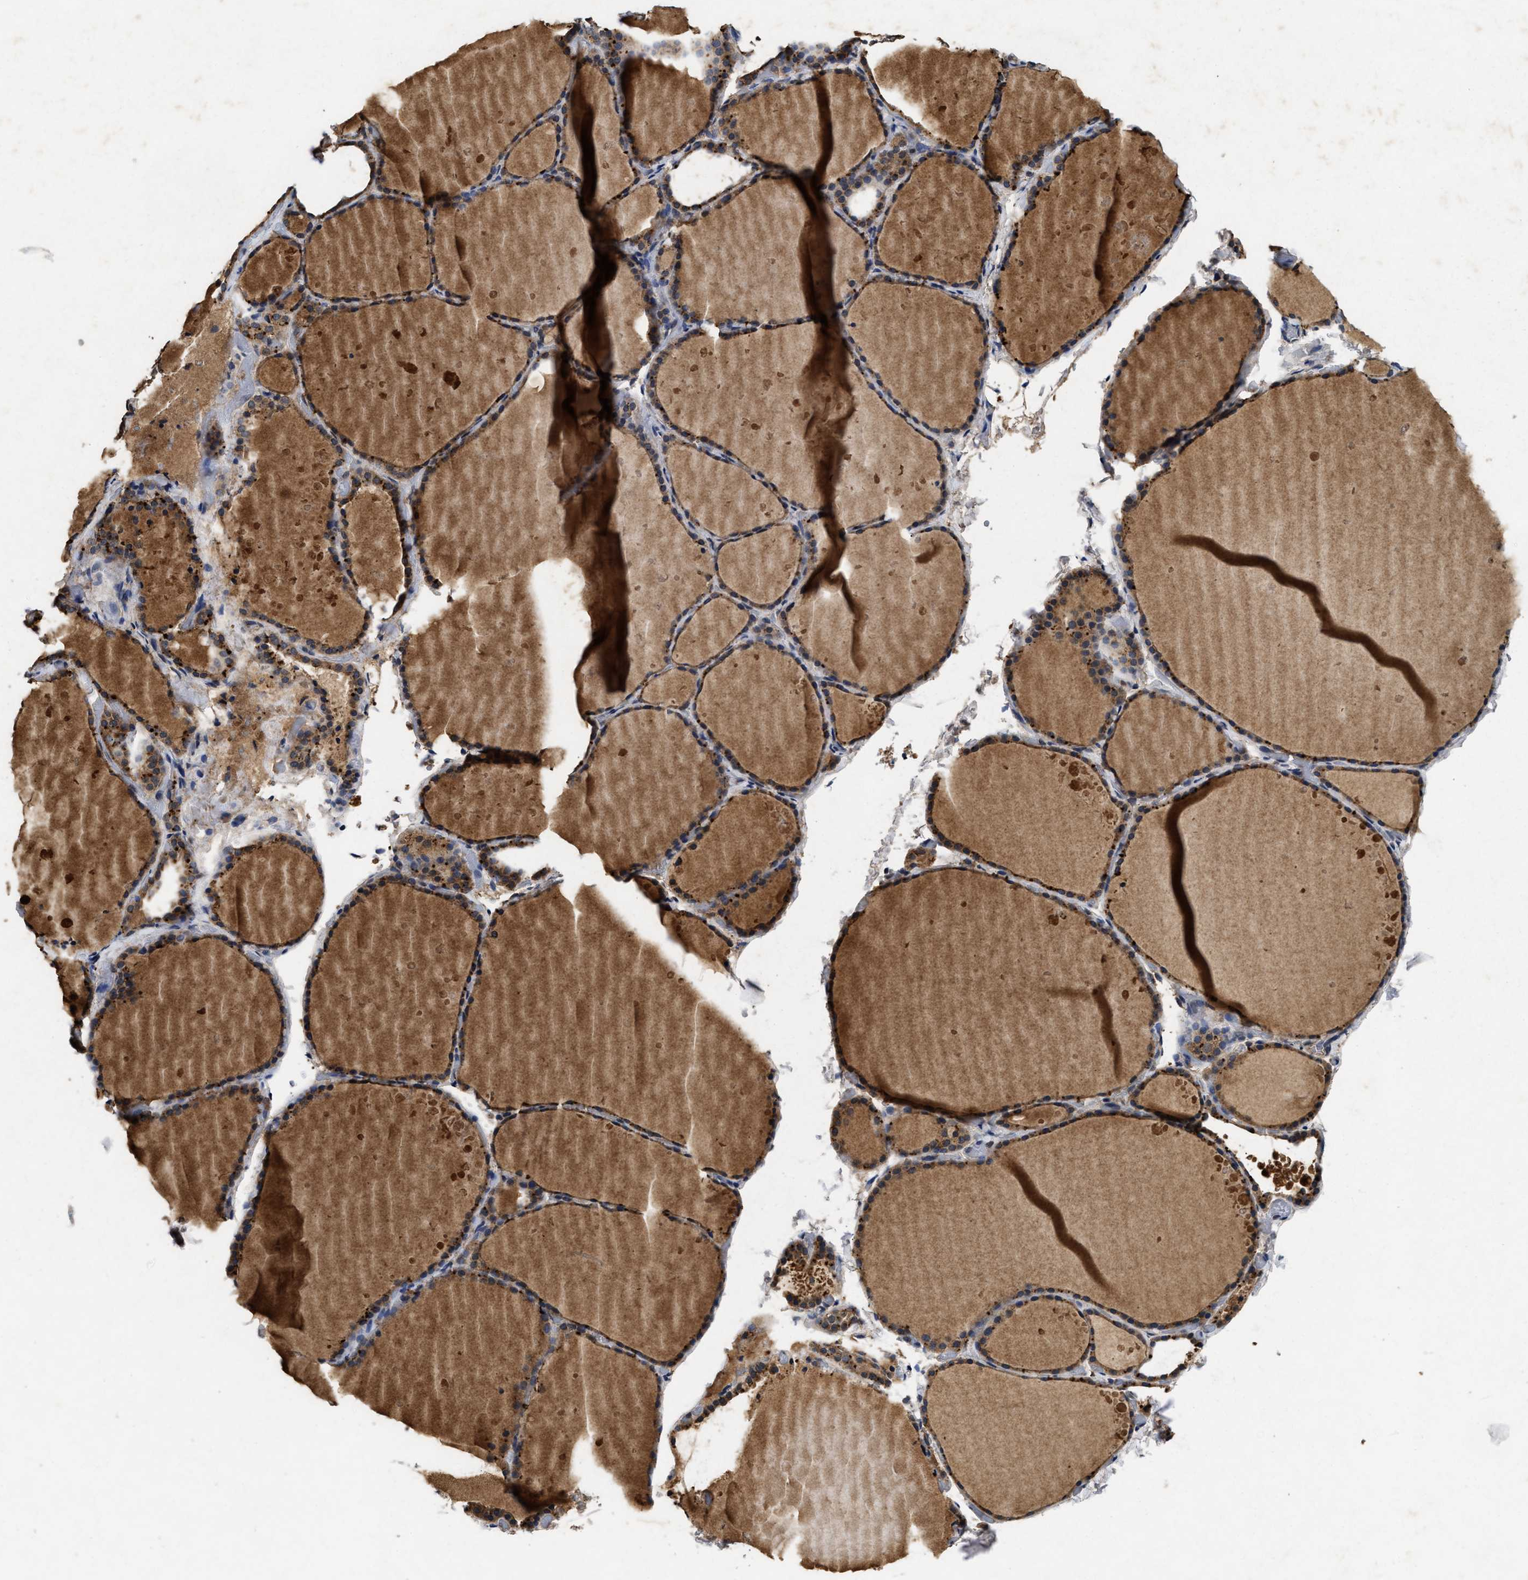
{"staining": {"intensity": "weak", "quantity": "25%-75%", "location": "cytoplasmic/membranous"}, "tissue": "thyroid gland", "cell_type": "Glandular cells", "image_type": "normal", "snomed": [{"axis": "morphology", "description": "Normal tissue, NOS"}, {"axis": "topography", "description": "Thyroid gland"}], "caption": "The immunohistochemical stain highlights weak cytoplasmic/membranous positivity in glandular cells of unremarkable thyroid gland. Immunohistochemistry stains the protein in brown and the nuclei are stained blue.", "gene": "PDAP1", "patient": {"sex": "female", "age": 44}}